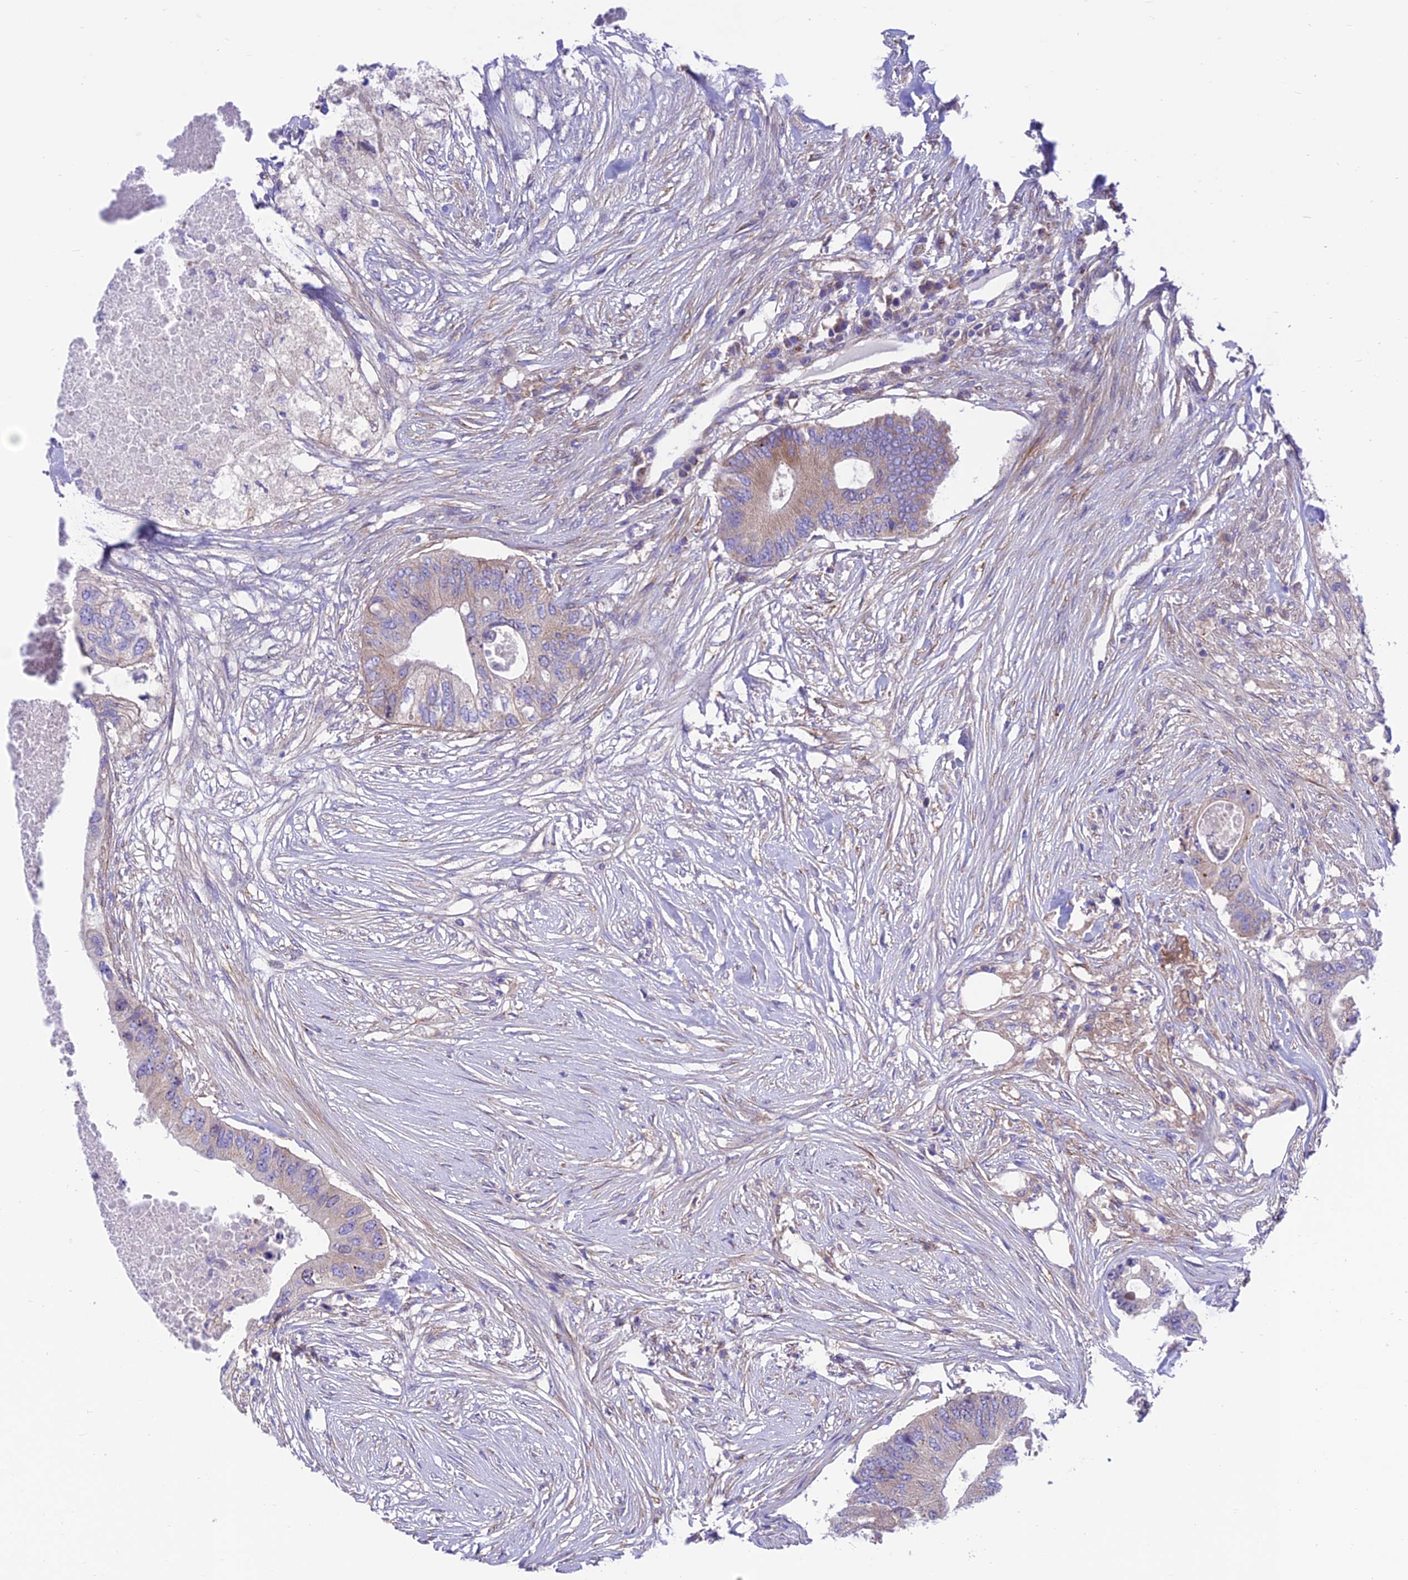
{"staining": {"intensity": "weak", "quantity": ">75%", "location": "cytoplasmic/membranous"}, "tissue": "colorectal cancer", "cell_type": "Tumor cells", "image_type": "cancer", "snomed": [{"axis": "morphology", "description": "Adenocarcinoma, NOS"}, {"axis": "topography", "description": "Colon"}], "caption": "Immunohistochemistry photomicrograph of colorectal cancer (adenocarcinoma) stained for a protein (brown), which reveals low levels of weak cytoplasmic/membranous positivity in approximately >75% of tumor cells.", "gene": "VPS16", "patient": {"sex": "male", "age": 71}}